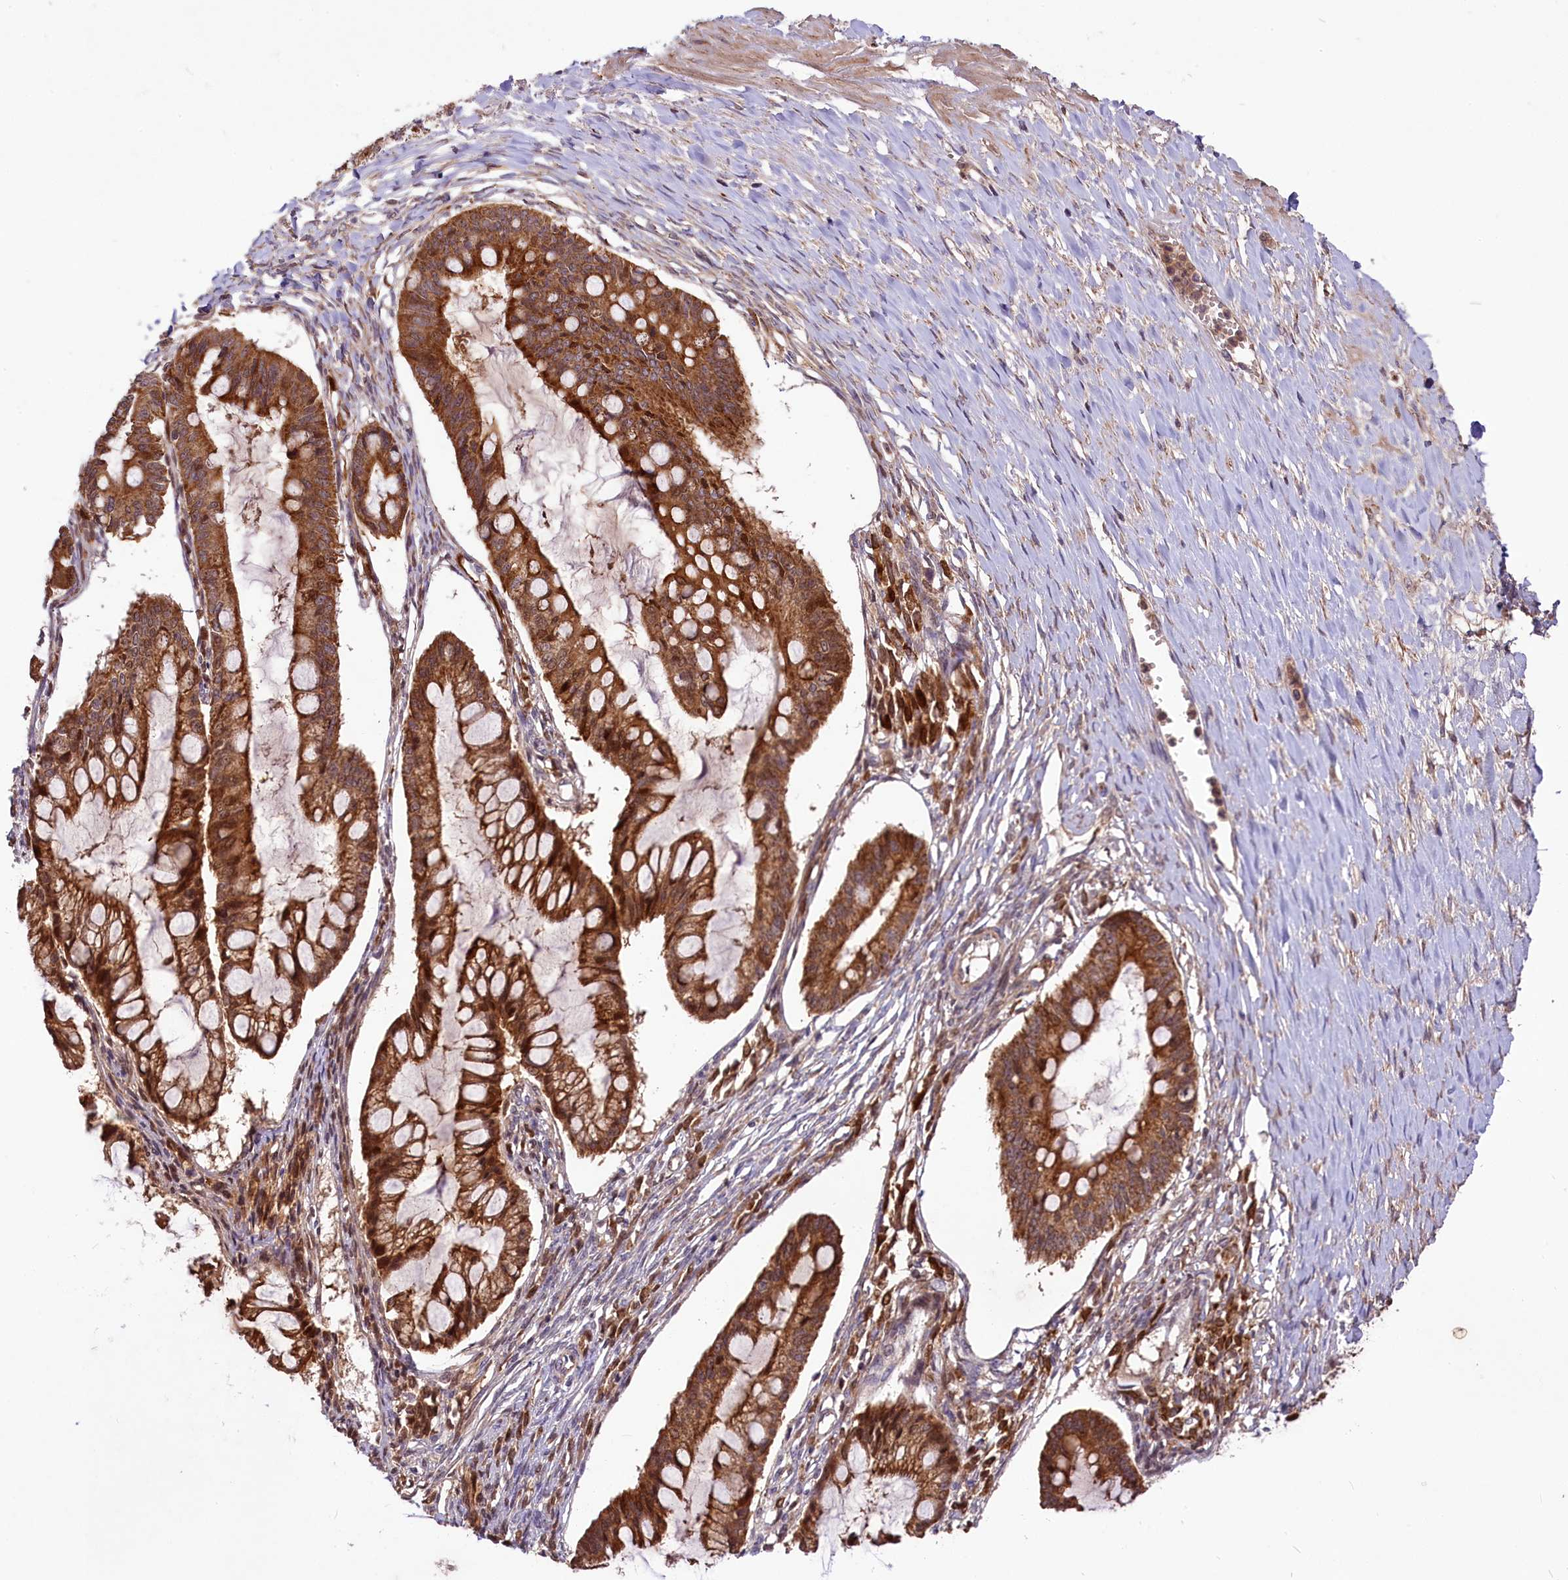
{"staining": {"intensity": "strong", "quantity": ">75%", "location": "cytoplasmic/membranous"}, "tissue": "ovarian cancer", "cell_type": "Tumor cells", "image_type": "cancer", "snomed": [{"axis": "morphology", "description": "Cystadenocarcinoma, mucinous, NOS"}, {"axis": "topography", "description": "Ovary"}], "caption": "This histopathology image shows ovarian mucinous cystadenocarcinoma stained with immunohistochemistry (IHC) to label a protein in brown. The cytoplasmic/membranous of tumor cells show strong positivity for the protein. Nuclei are counter-stained blue.", "gene": "COX17", "patient": {"sex": "female", "age": 73}}